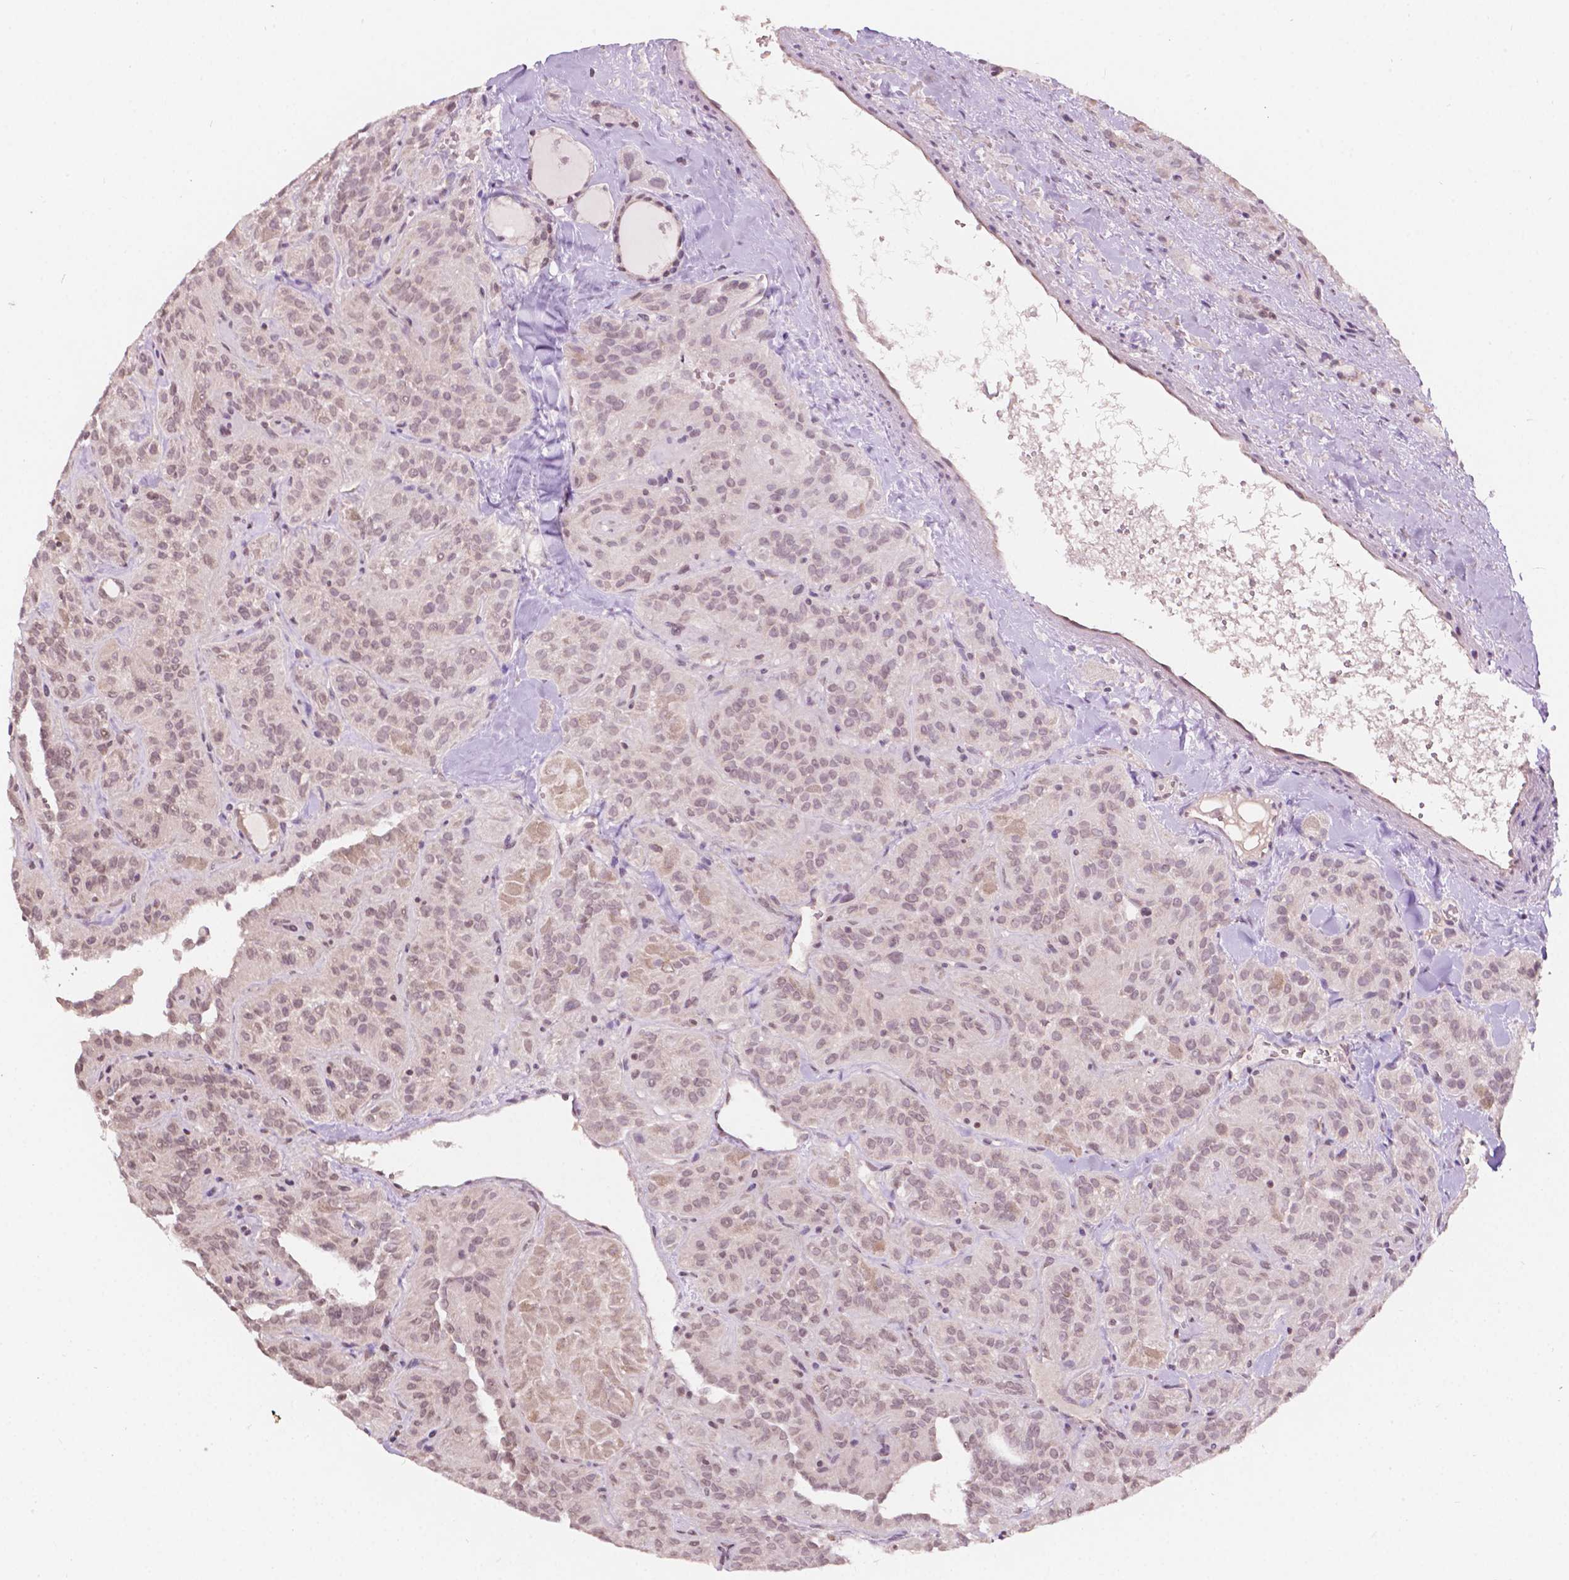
{"staining": {"intensity": "weak", "quantity": "<25%", "location": "cytoplasmic/membranous"}, "tissue": "thyroid cancer", "cell_type": "Tumor cells", "image_type": "cancer", "snomed": [{"axis": "morphology", "description": "Papillary adenocarcinoma, NOS"}, {"axis": "topography", "description": "Thyroid gland"}], "caption": "Immunohistochemical staining of thyroid cancer reveals no significant positivity in tumor cells.", "gene": "NOS1AP", "patient": {"sex": "female", "age": 45}}